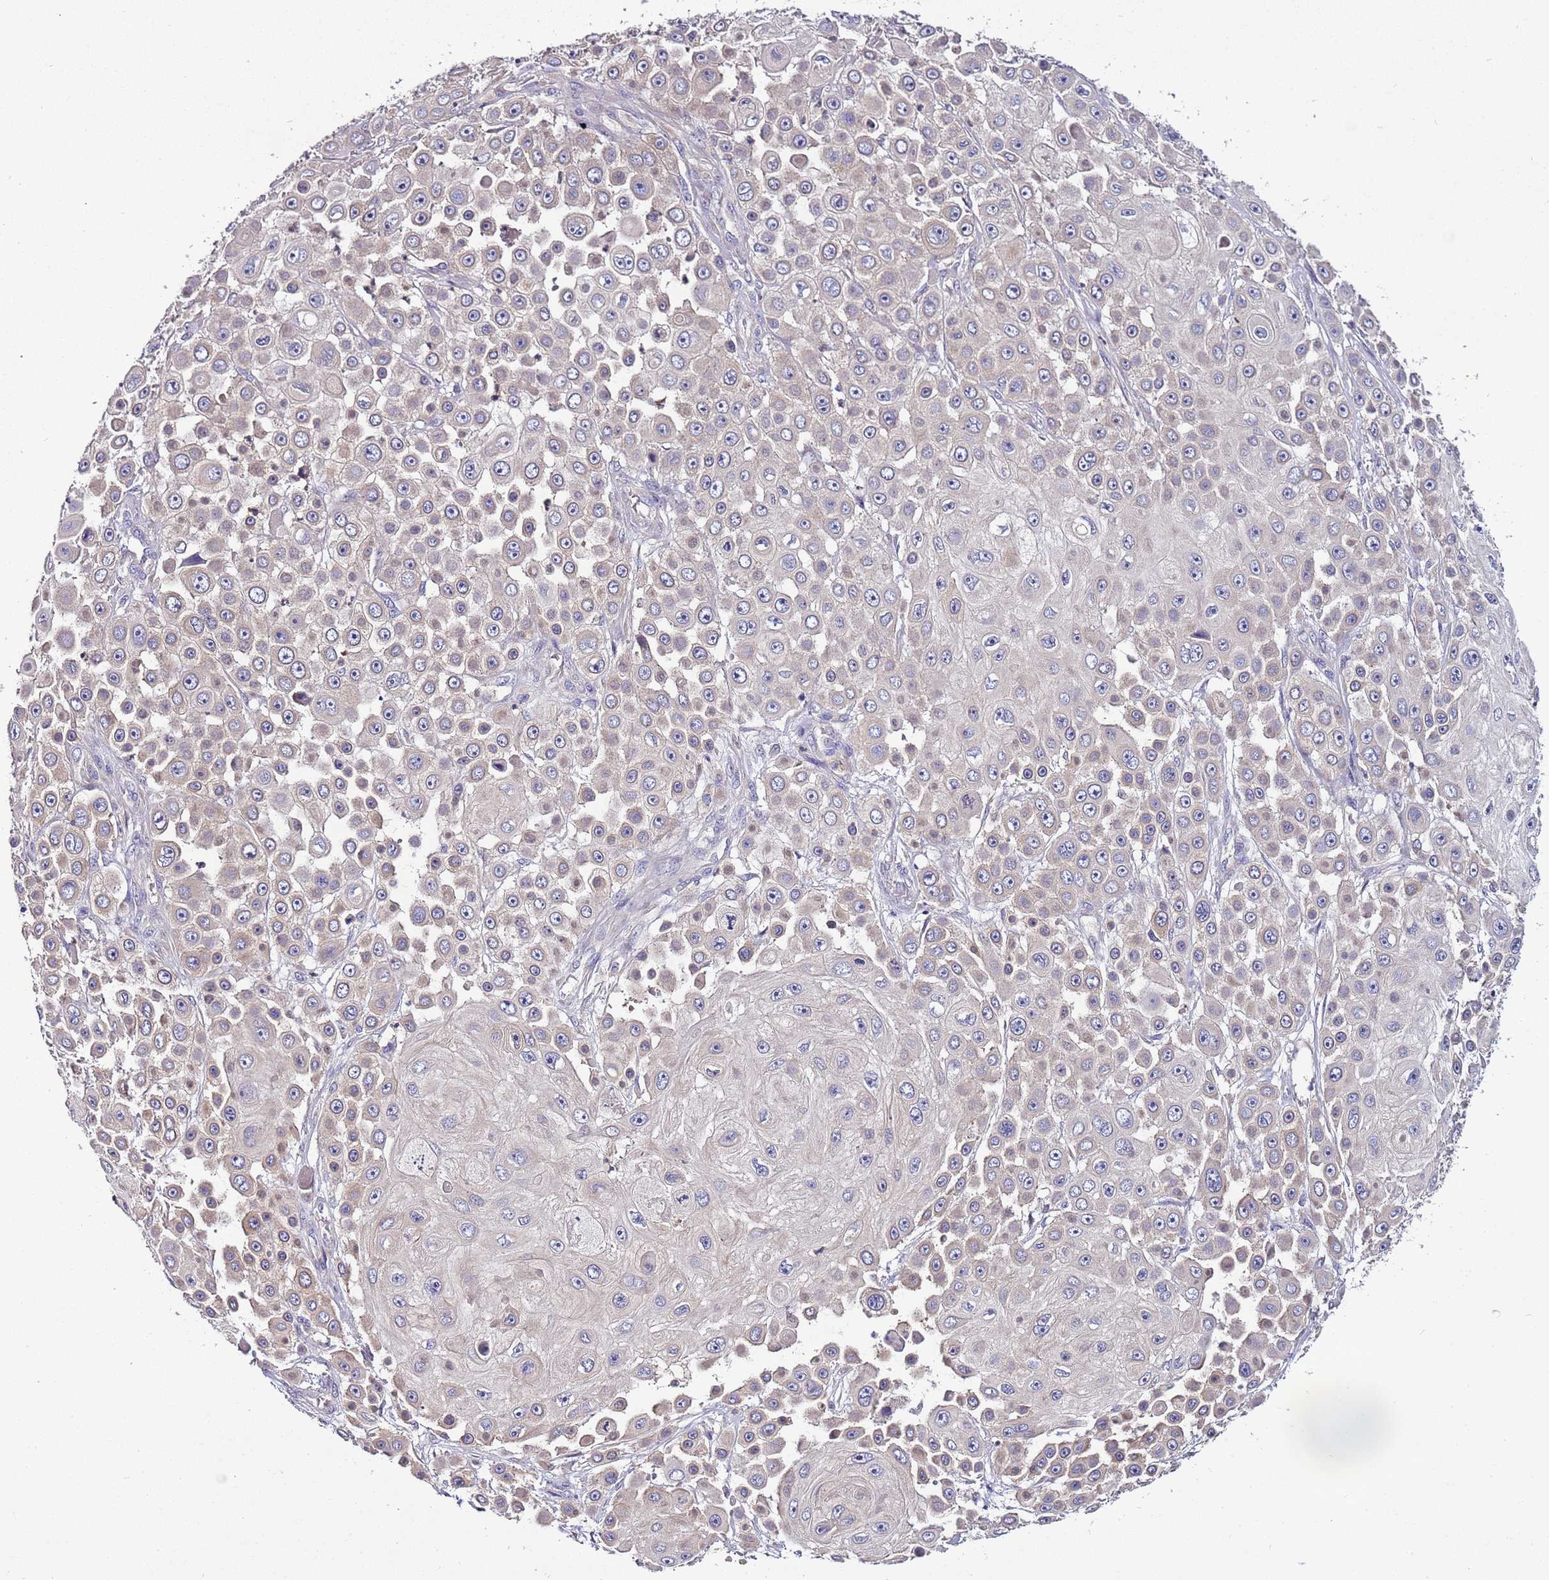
{"staining": {"intensity": "weak", "quantity": "25%-75%", "location": "cytoplasmic/membranous"}, "tissue": "skin cancer", "cell_type": "Tumor cells", "image_type": "cancer", "snomed": [{"axis": "morphology", "description": "Squamous cell carcinoma, NOS"}, {"axis": "topography", "description": "Skin"}], "caption": "Skin cancer (squamous cell carcinoma) tissue exhibits weak cytoplasmic/membranous positivity in approximately 25%-75% of tumor cells, visualized by immunohistochemistry.", "gene": "IGIP", "patient": {"sex": "male", "age": 67}}